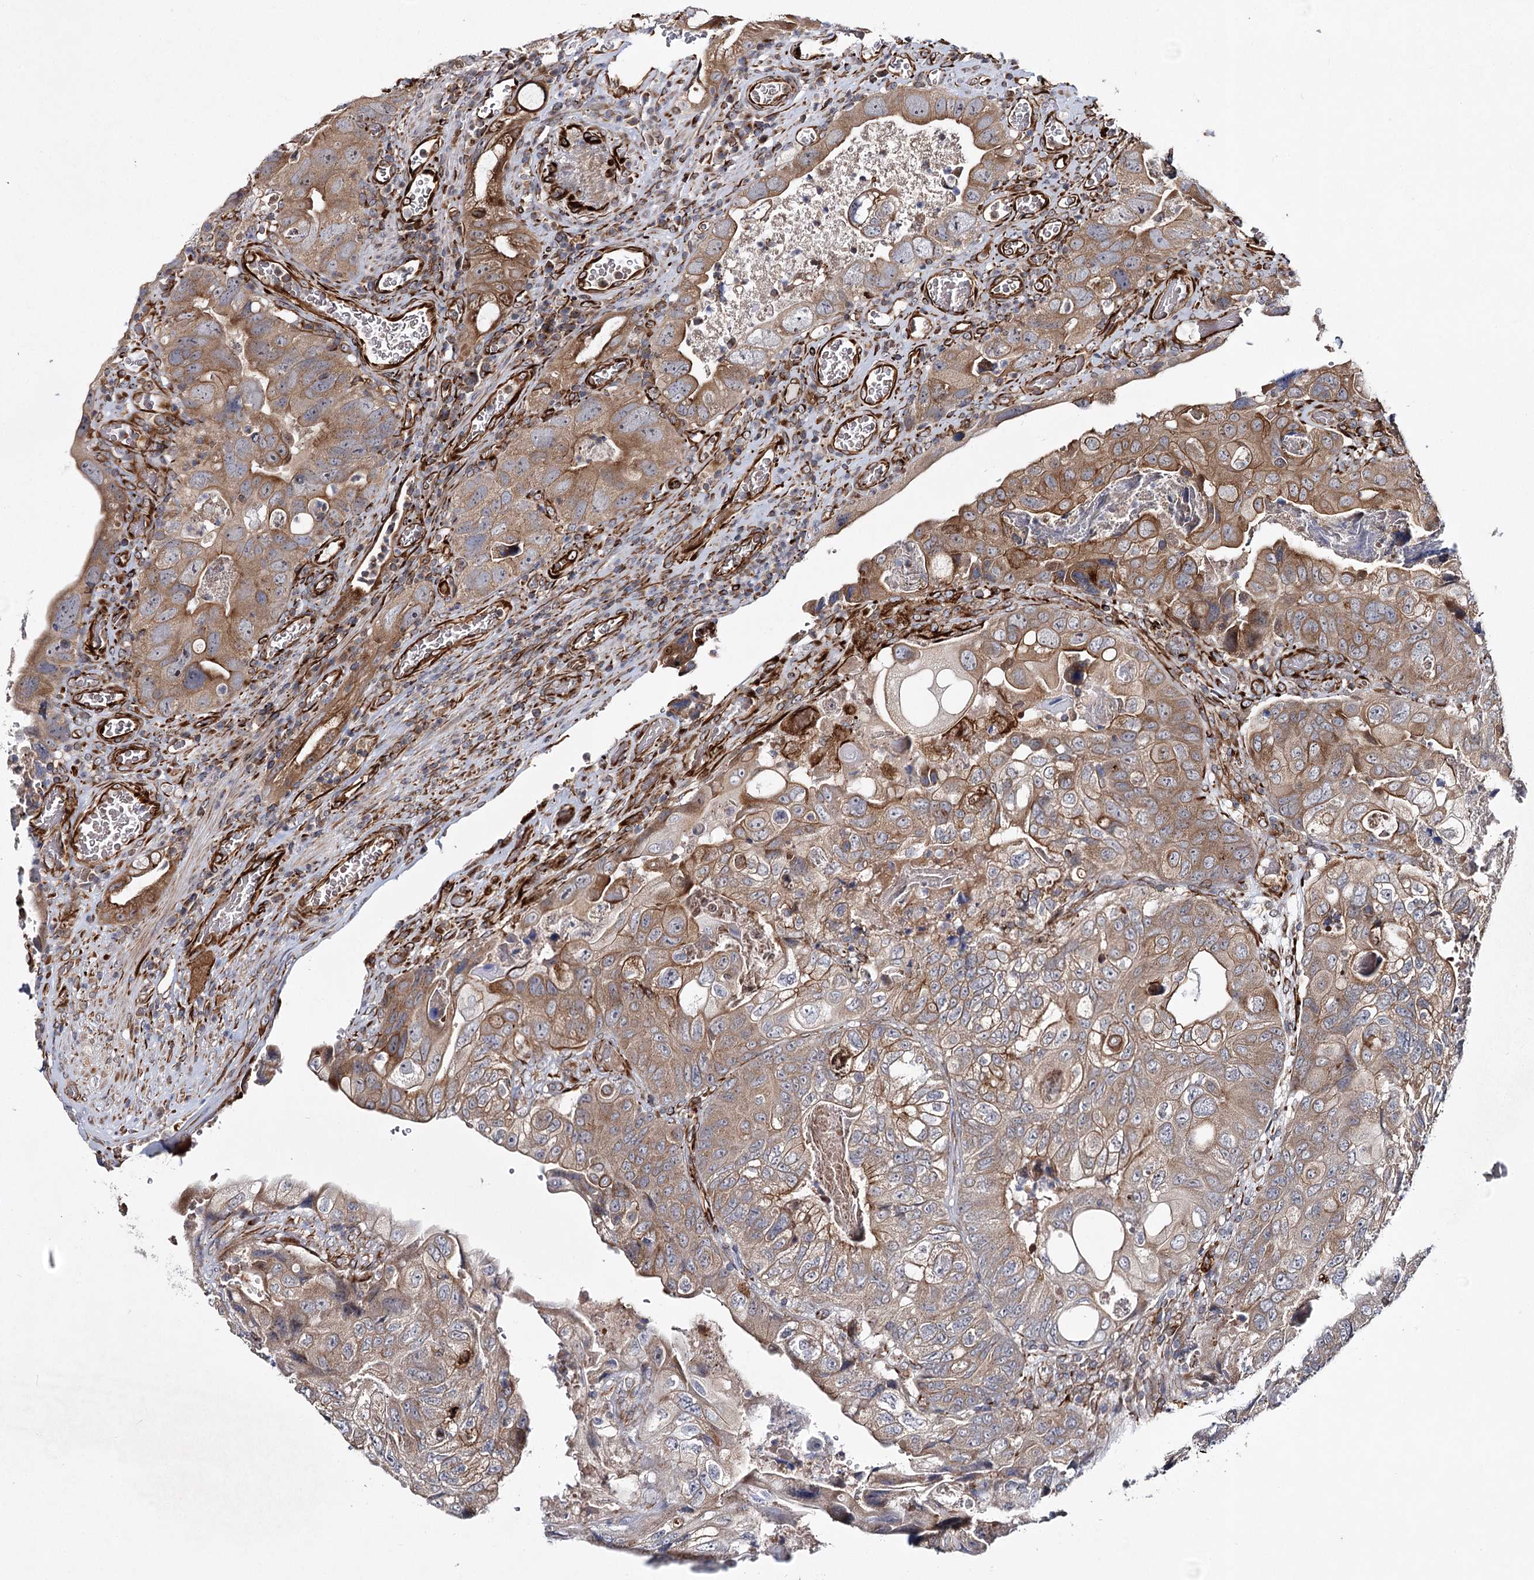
{"staining": {"intensity": "moderate", "quantity": ">75%", "location": "cytoplasmic/membranous"}, "tissue": "colorectal cancer", "cell_type": "Tumor cells", "image_type": "cancer", "snomed": [{"axis": "morphology", "description": "Adenocarcinoma, NOS"}, {"axis": "topography", "description": "Rectum"}], "caption": "The histopathology image reveals immunohistochemical staining of adenocarcinoma (colorectal). There is moderate cytoplasmic/membranous expression is appreciated in about >75% of tumor cells. (IHC, brightfield microscopy, high magnification).", "gene": "DPEP2", "patient": {"sex": "male", "age": 63}}